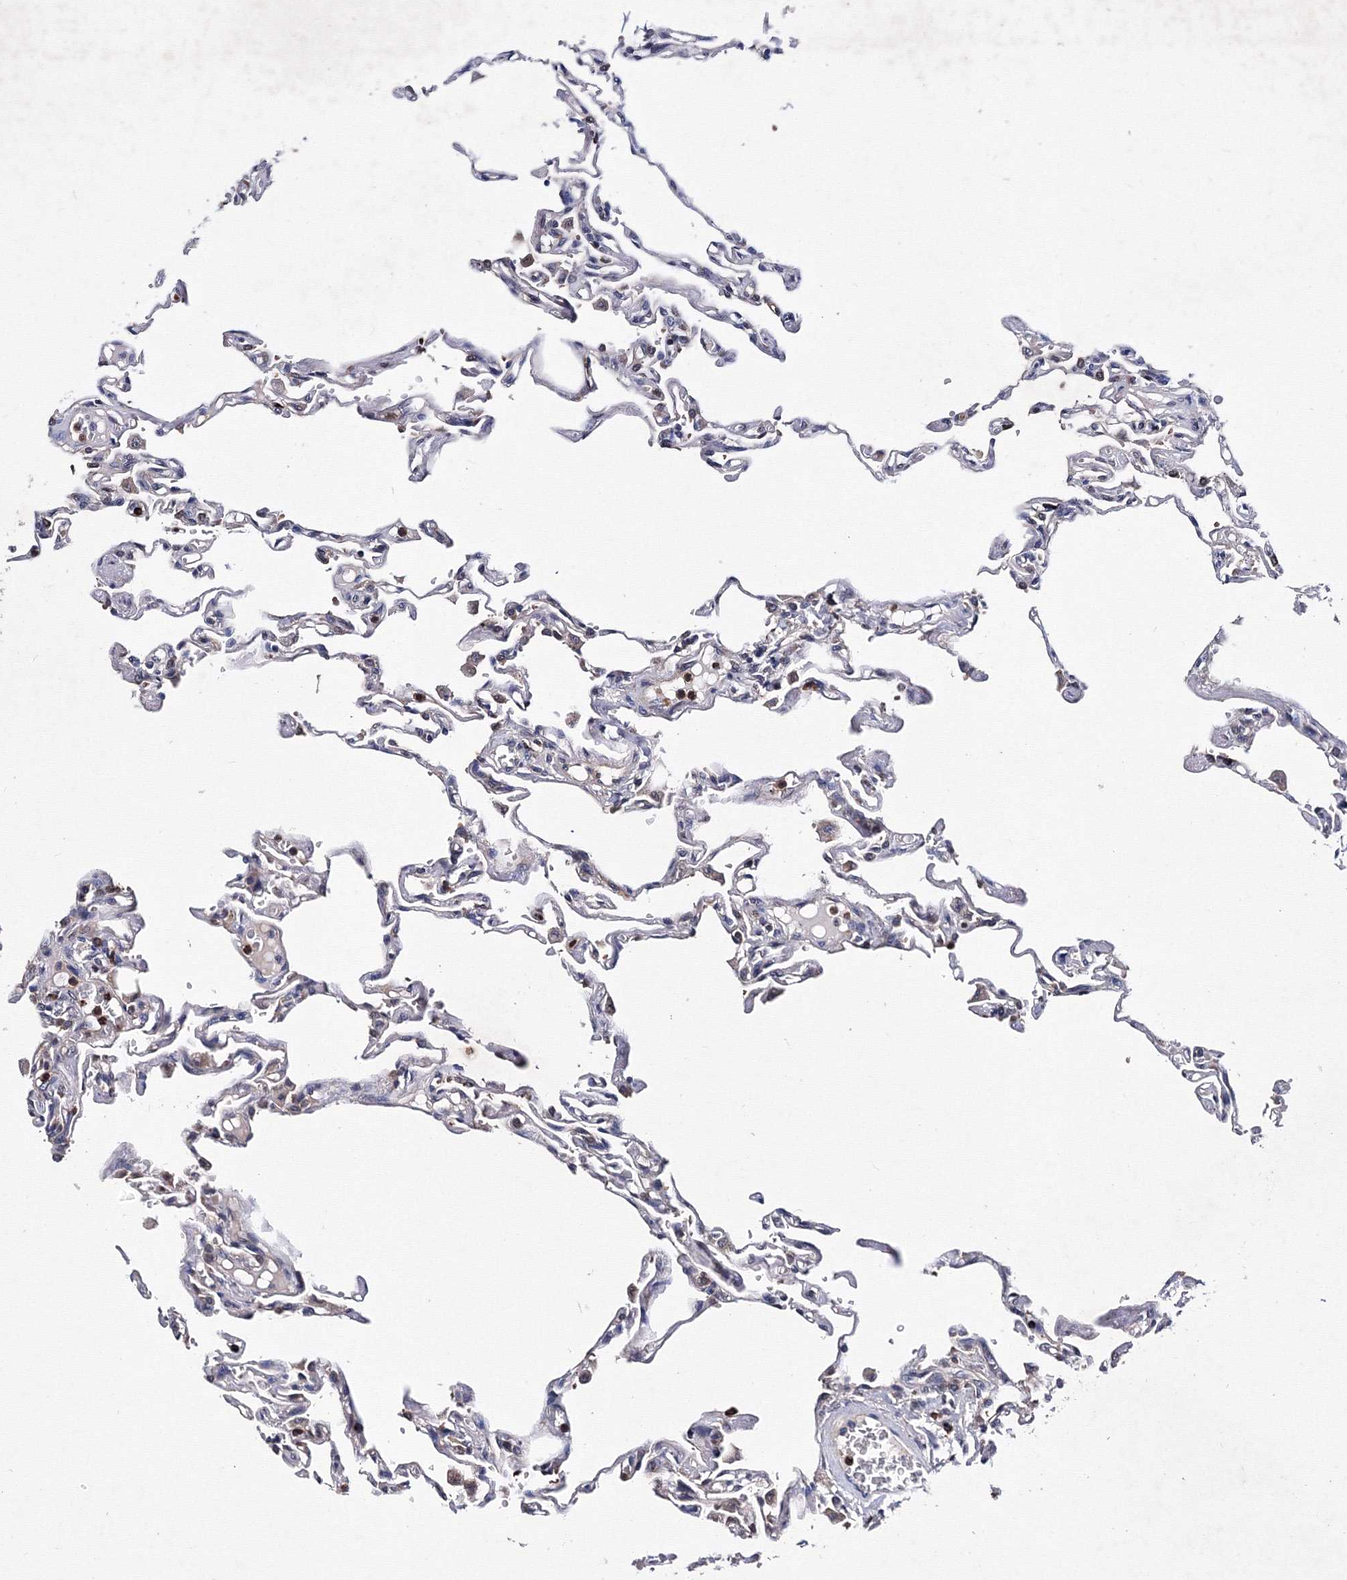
{"staining": {"intensity": "negative", "quantity": "none", "location": "none"}, "tissue": "lung", "cell_type": "Alveolar cells", "image_type": "normal", "snomed": [{"axis": "morphology", "description": "Normal tissue, NOS"}, {"axis": "topography", "description": "Lung"}], "caption": "Immunohistochemistry (IHC) micrograph of unremarkable lung: lung stained with DAB (3,3'-diaminobenzidine) shows no significant protein positivity in alveolar cells. (DAB IHC, high magnification).", "gene": "PHYKPL", "patient": {"sex": "male", "age": 21}}